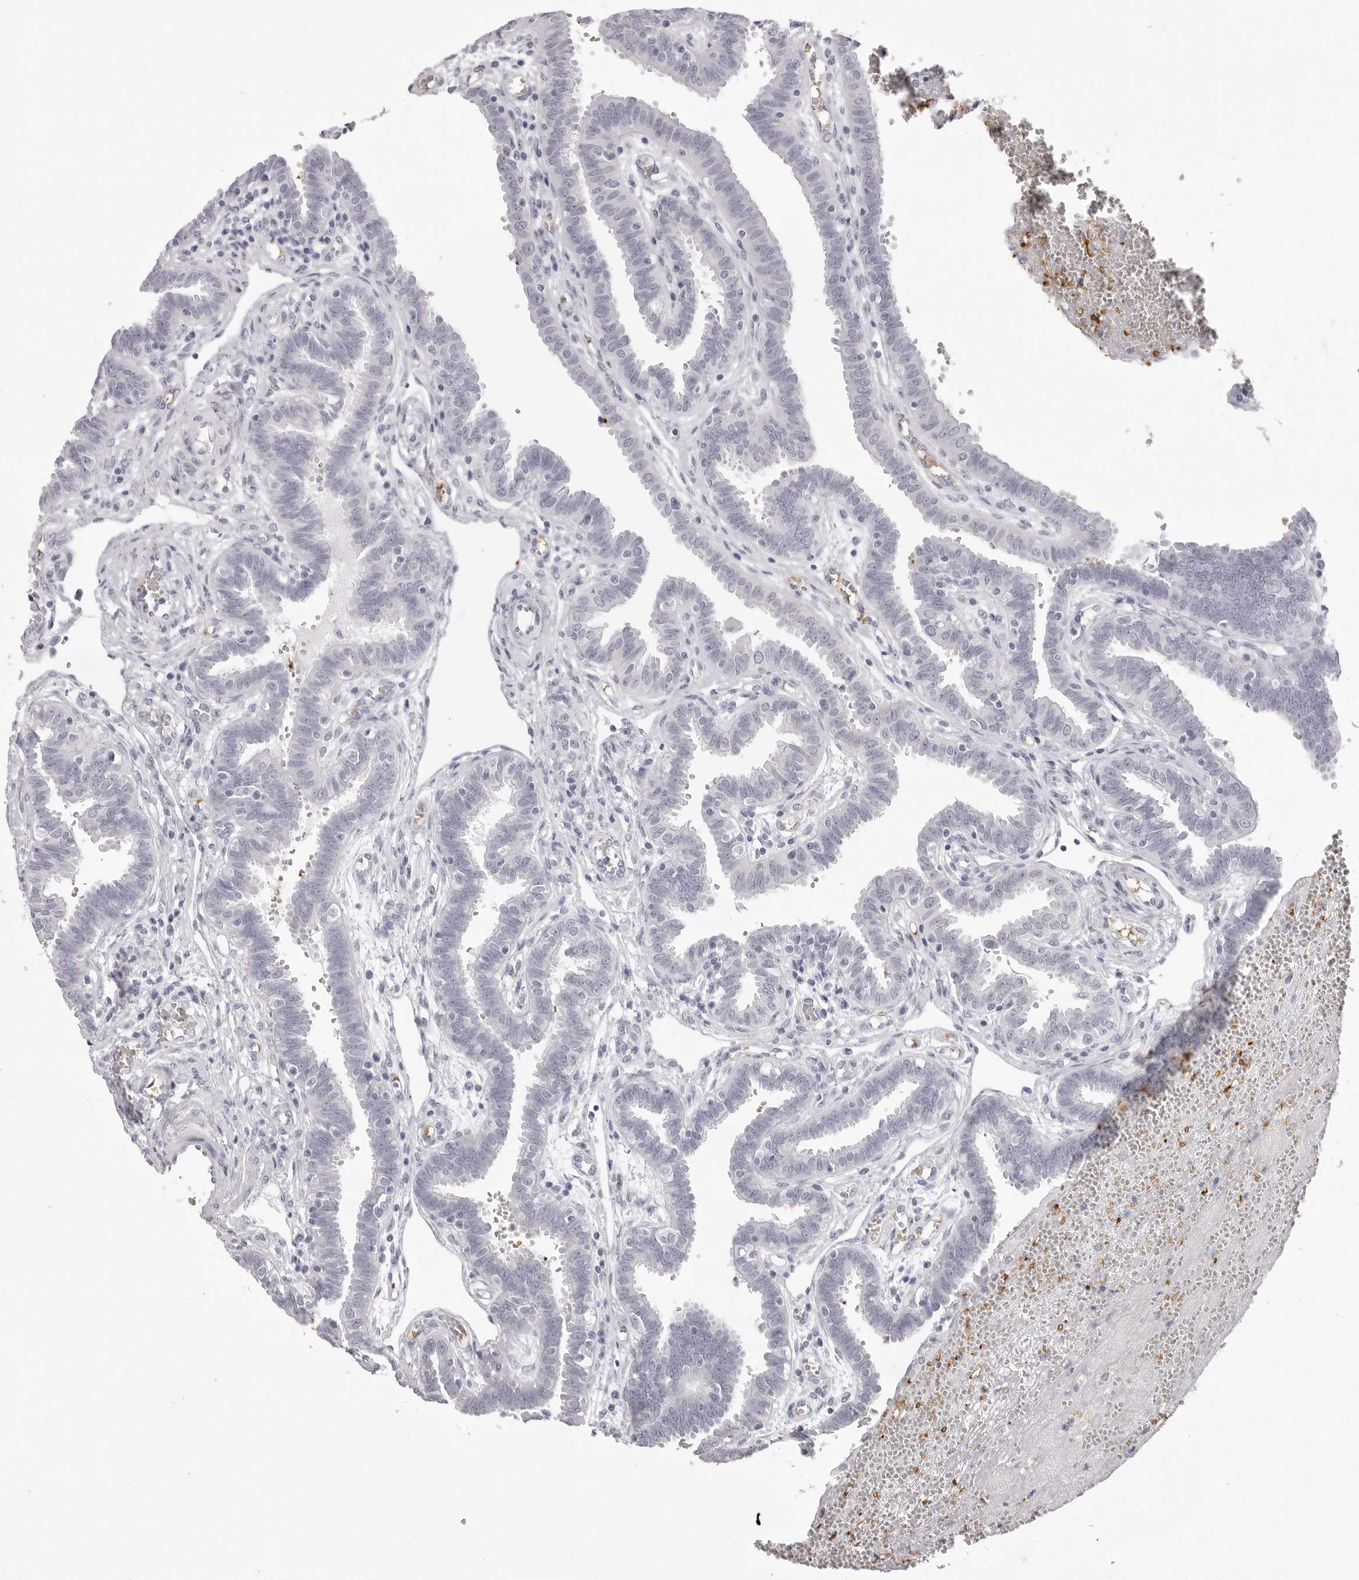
{"staining": {"intensity": "negative", "quantity": "none", "location": "none"}, "tissue": "fallopian tube", "cell_type": "Glandular cells", "image_type": "normal", "snomed": [{"axis": "morphology", "description": "Normal tissue, NOS"}, {"axis": "topography", "description": "Fallopian tube"}, {"axis": "topography", "description": "Placenta"}], "caption": "Immunohistochemistry image of unremarkable fallopian tube: human fallopian tube stained with DAB exhibits no significant protein positivity in glandular cells.", "gene": "SPTA1", "patient": {"sex": "female", "age": 32}}